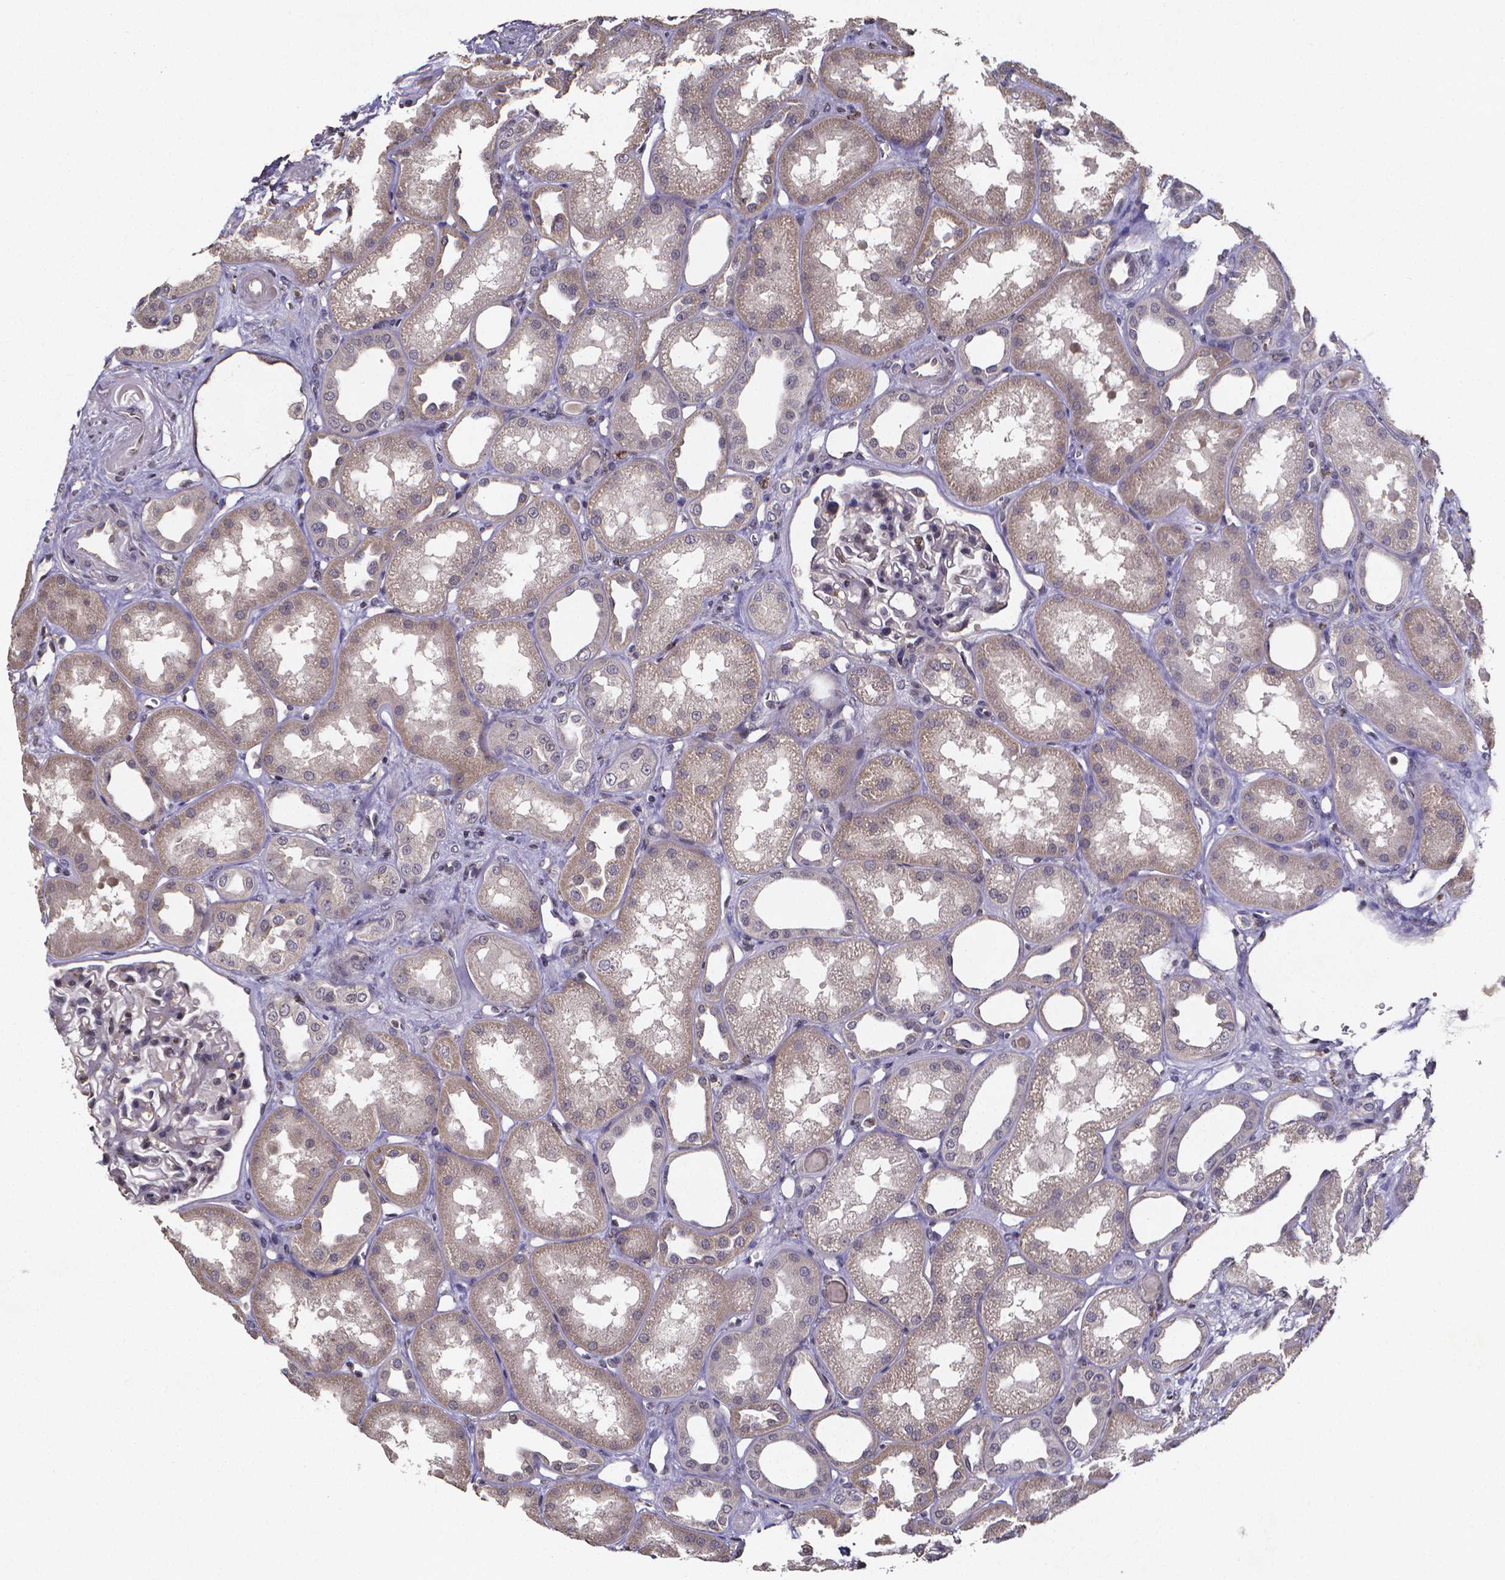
{"staining": {"intensity": "negative", "quantity": "none", "location": "none"}, "tissue": "kidney", "cell_type": "Cells in glomeruli", "image_type": "normal", "snomed": [{"axis": "morphology", "description": "Normal tissue, NOS"}, {"axis": "topography", "description": "Kidney"}], "caption": "Cells in glomeruli are negative for protein expression in unremarkable human kidney. Brightfield microscopy of immunohistochemistry stained with DAB (3,3'-diaminobenzidine) (brown) and hematoxylin (blue), captured at high magnification.", "gene": "TP73", "patient": {"sex": "male", "age": 61}}